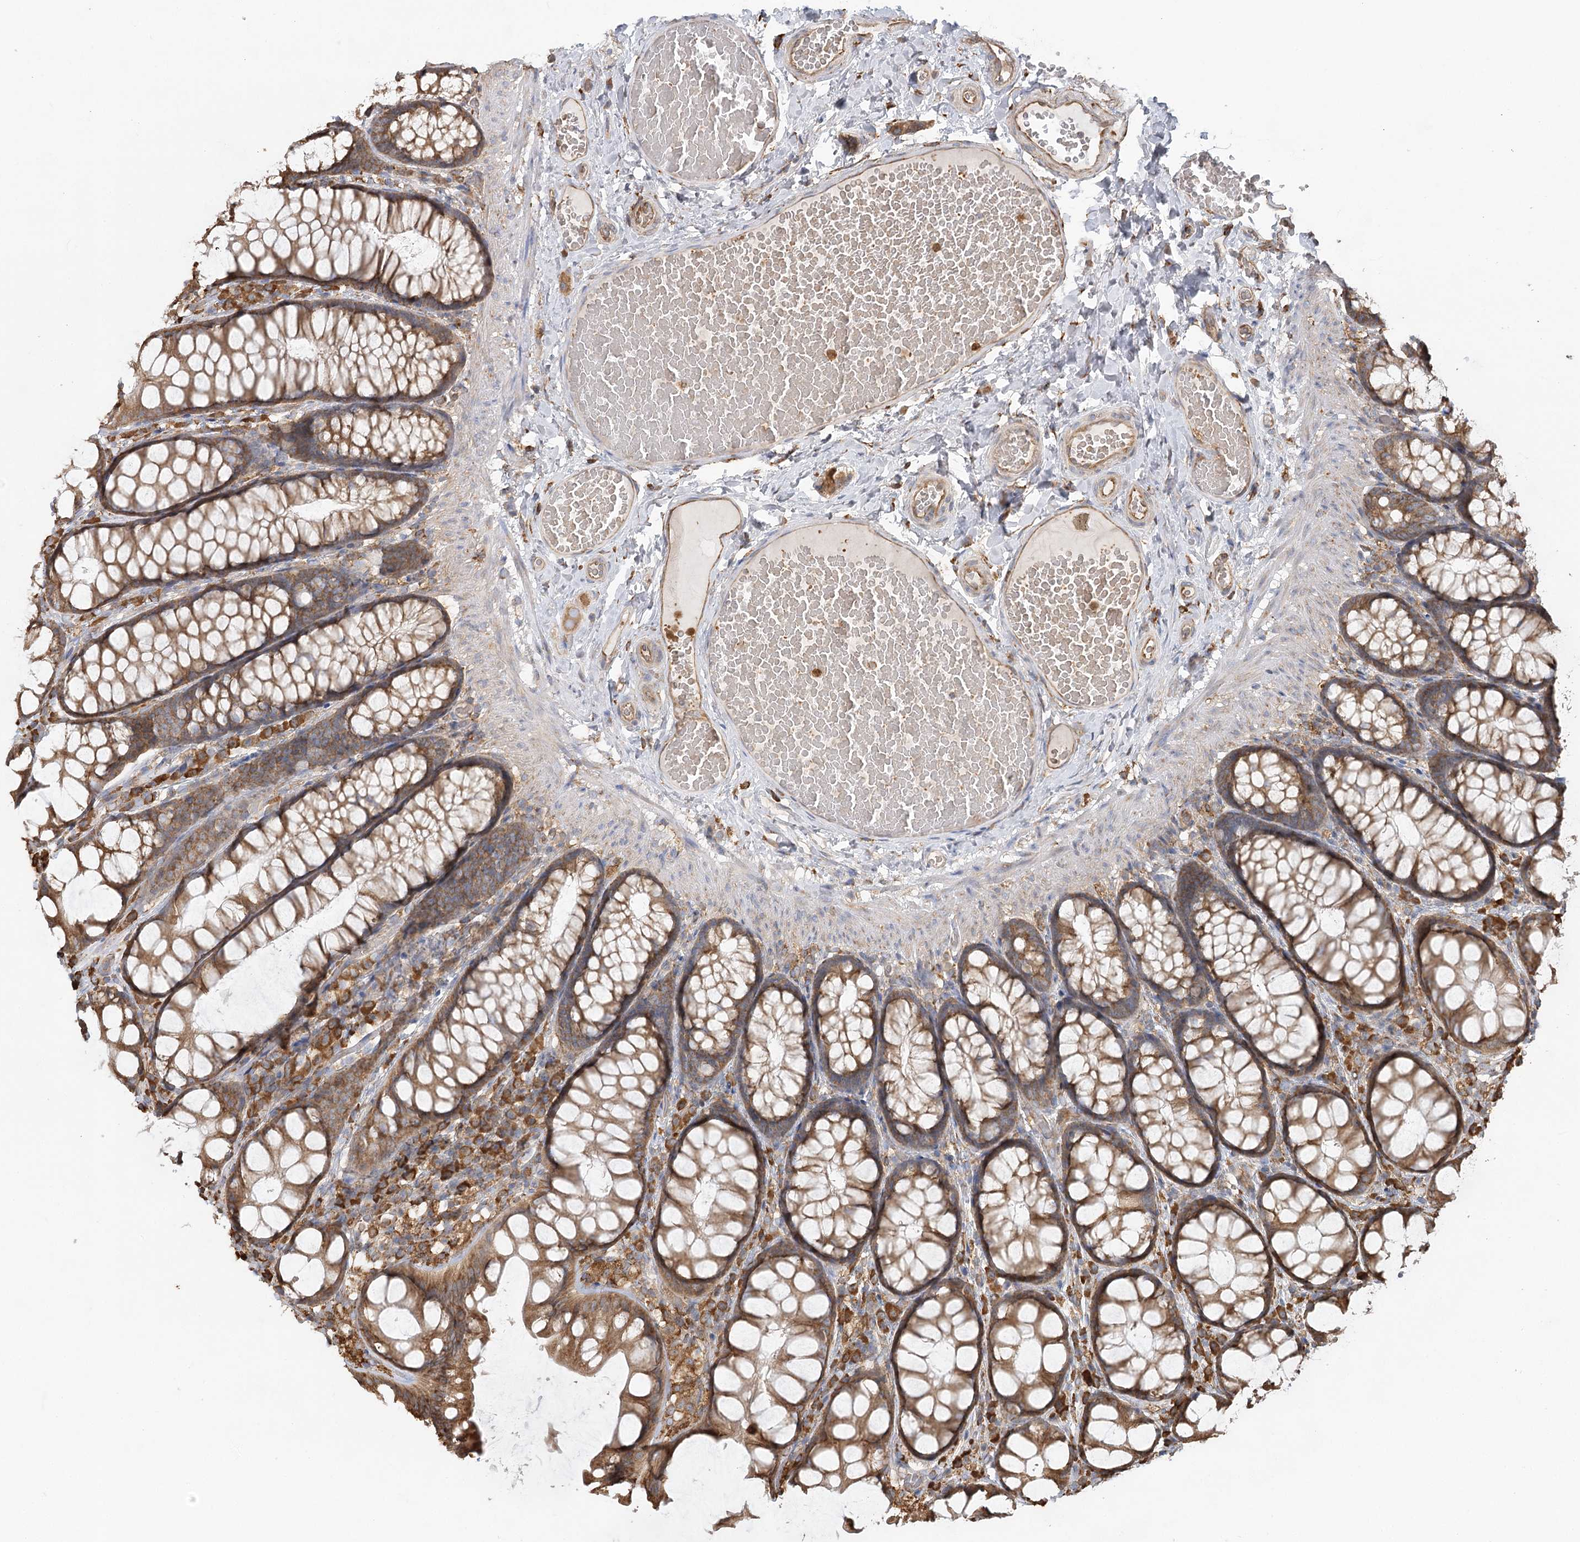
{"staining": {"intensity": "moderate", "quantity": ">75%", "location": "cytoplasmic/membranous"}, "tissue": "colon", "cell_type": "Endothelial cells", "image_type": "normal", "snomed": [{"axis": "morphology", "description": "Normal tissue, NOS"}, {"axis": "topography", "description": "Colon"}], "caption": "Protein analysis of normal colon exhibits moderate cytoplasmic/membranous expression in approximately >75% of endothelial cells. The staining was performed using DAB, with brown indicating positive protein expression. Nuclei are stained blue with hematoxylin.", "gene": "ACAP2", "patient": {"sex": "male", "age": 47}}